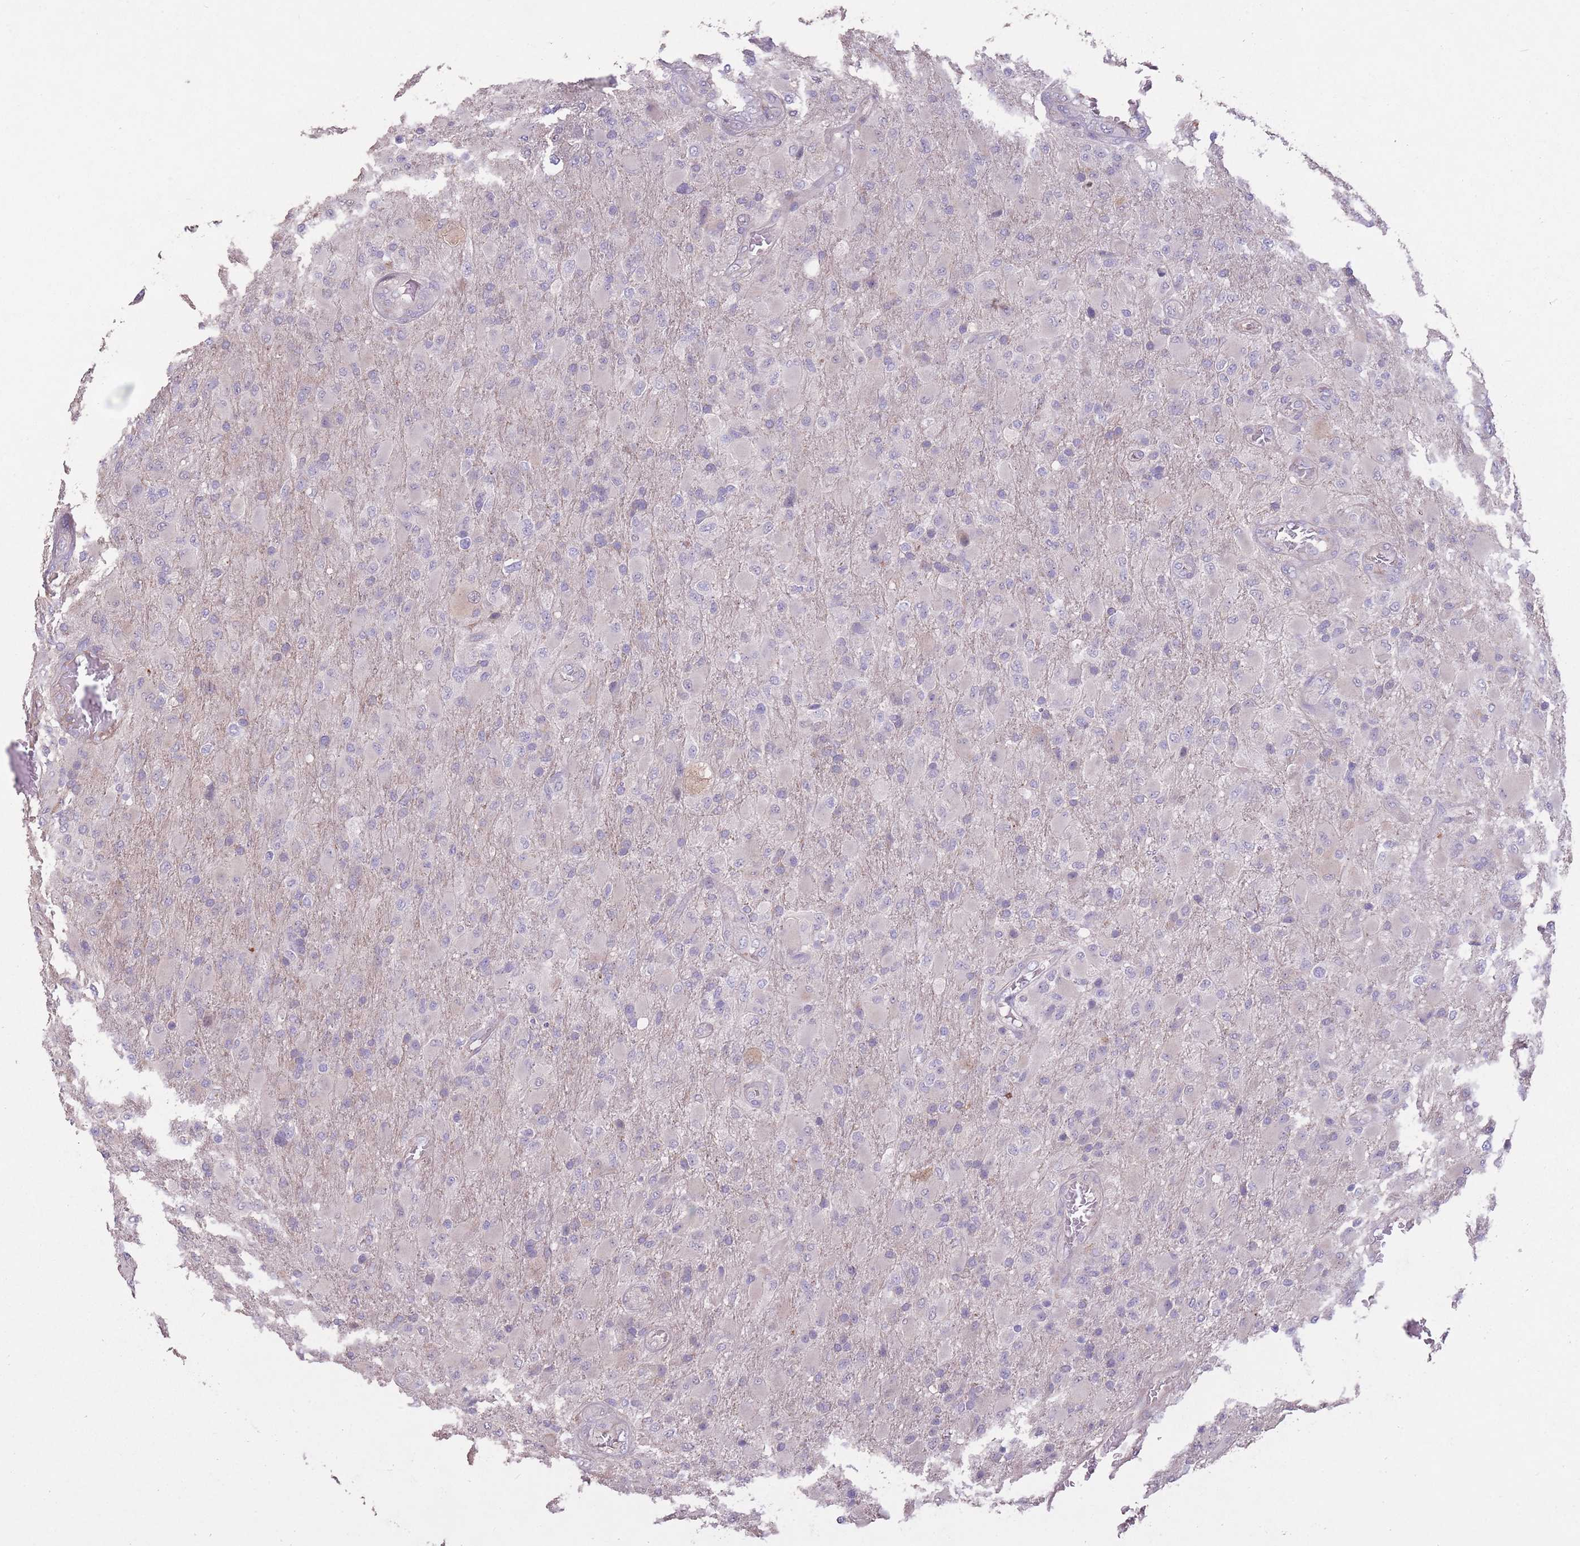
{"staining": {"intensity": "negative", "quantity": "none", "location": "none"}, "tissue": "glioma", "cell_type": "Tumor cells", "image_type": "cancer", "snomed": [{"axis": "morphology", "description": "Glioma, malignant, Low grade"}, {"axis": "topography", "description": "Brain"}], "caption": "A high-resolution photomicrograph shows immunohistochemistry staining of glioma, which exhibits no significant positivity in tumor cells.", "gene": "RSPH10B", "patient": {"sex": "male", "age": 65}}